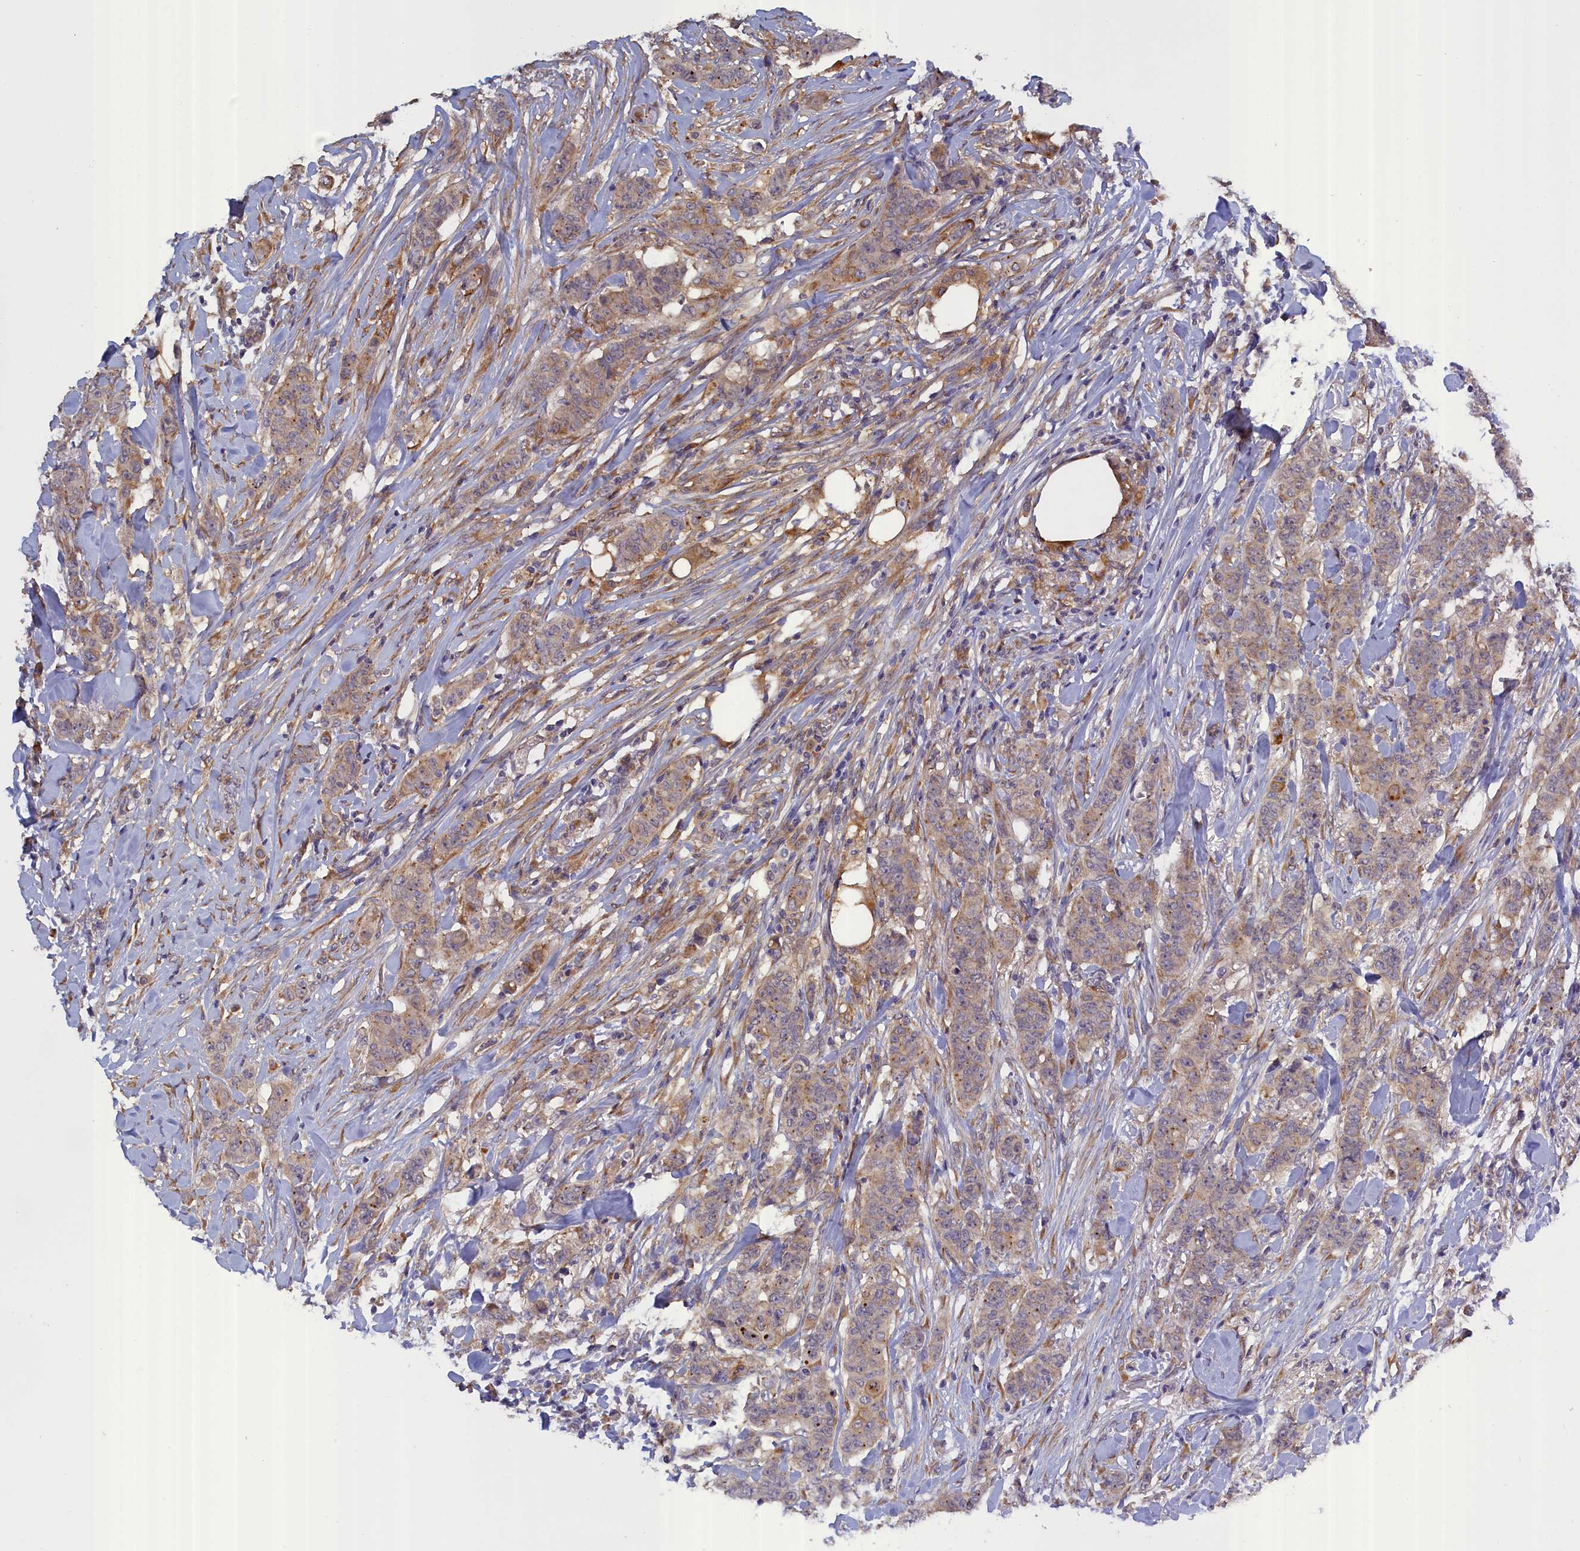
{"staining": {"intensity": "weak", "quantity": "25%-75%", "location": "cytoplasmic/membranous"}, "tissue": "breast cancer", "cell_type": "Tumor cells", "image_type": "cancer", "snomed": [{"axis": "morphology", "description": "Duct carcinoma"}, {"axis": "topography", "description": "Breast"}], "caption": "Immunohistochemical staining of breast cancer (invasive ductal carcinoma) shows low levels of weak cytoplasmic/membranous positivity in about 25%-75% of tumor cells.", "gene": "COL19A1", "patient": {"sex": "female", "age": 40}}